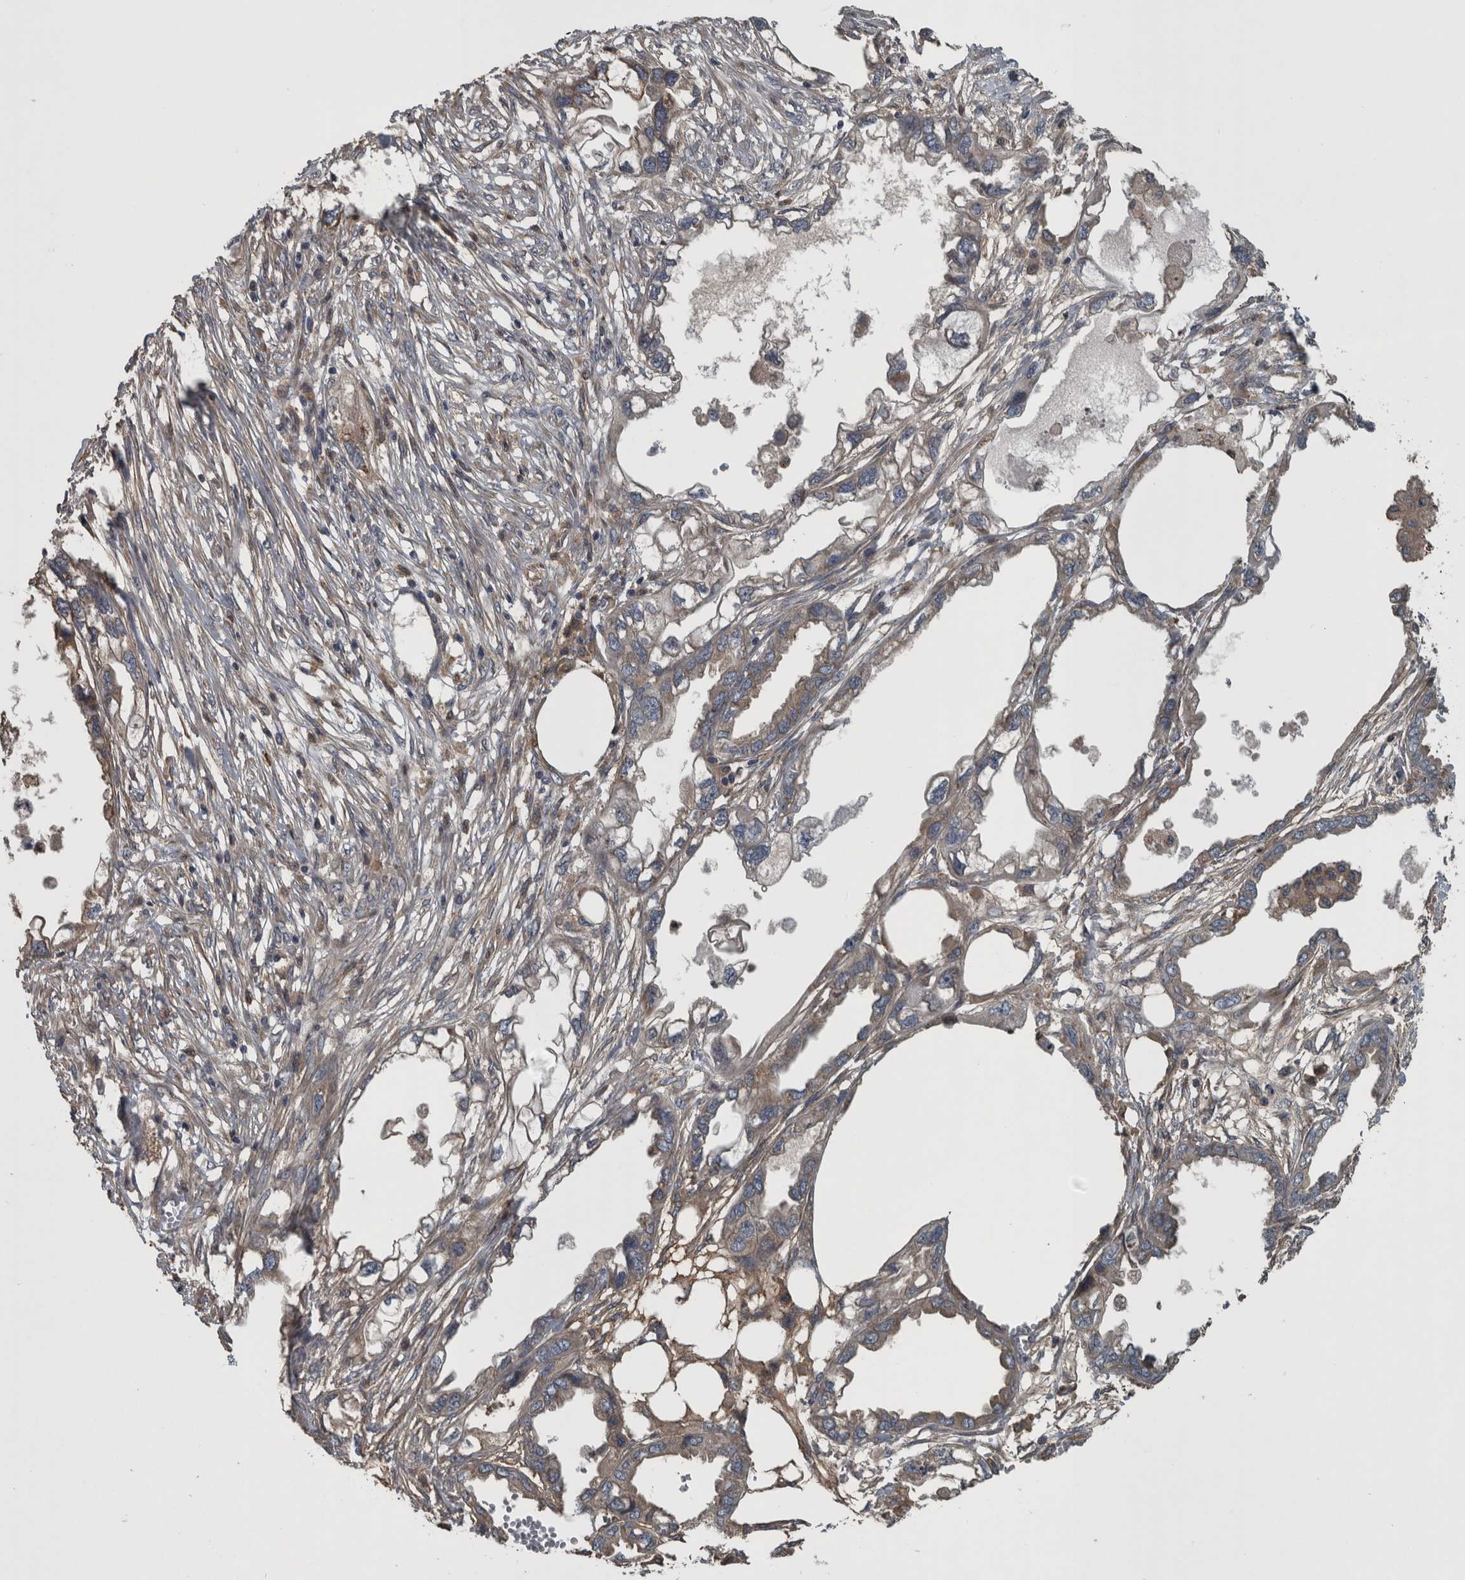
{"staining": {"intensity": "weak", "quantity": ">75%", "location": "cytoplasmic/membranous"}, "tissue": "endometrial cancer", "cell_type": "Tumor cells", "image_type": "cancer", "snomed": [{"axis": "morphology", "description": "Adenocarcinoma, NOS"}, {"axis": "morphology", "description": "Adenocarcinoma, metastatic, NOS"}, {"axis": "topography", "description": "Adipose tissue"}, {"axis": "topography", "description": "Endometrium"}], "caption": "A high-resolution photomicrograph shows immunohistochemistry (IHC) staining of adenocarcinoma (endometrial), which displays weak cytoplasmic/membranous expression in approximately >75% of tumor cells.", "gene": "EXOC8", "patient": {"sex": "female", "age": 67}}